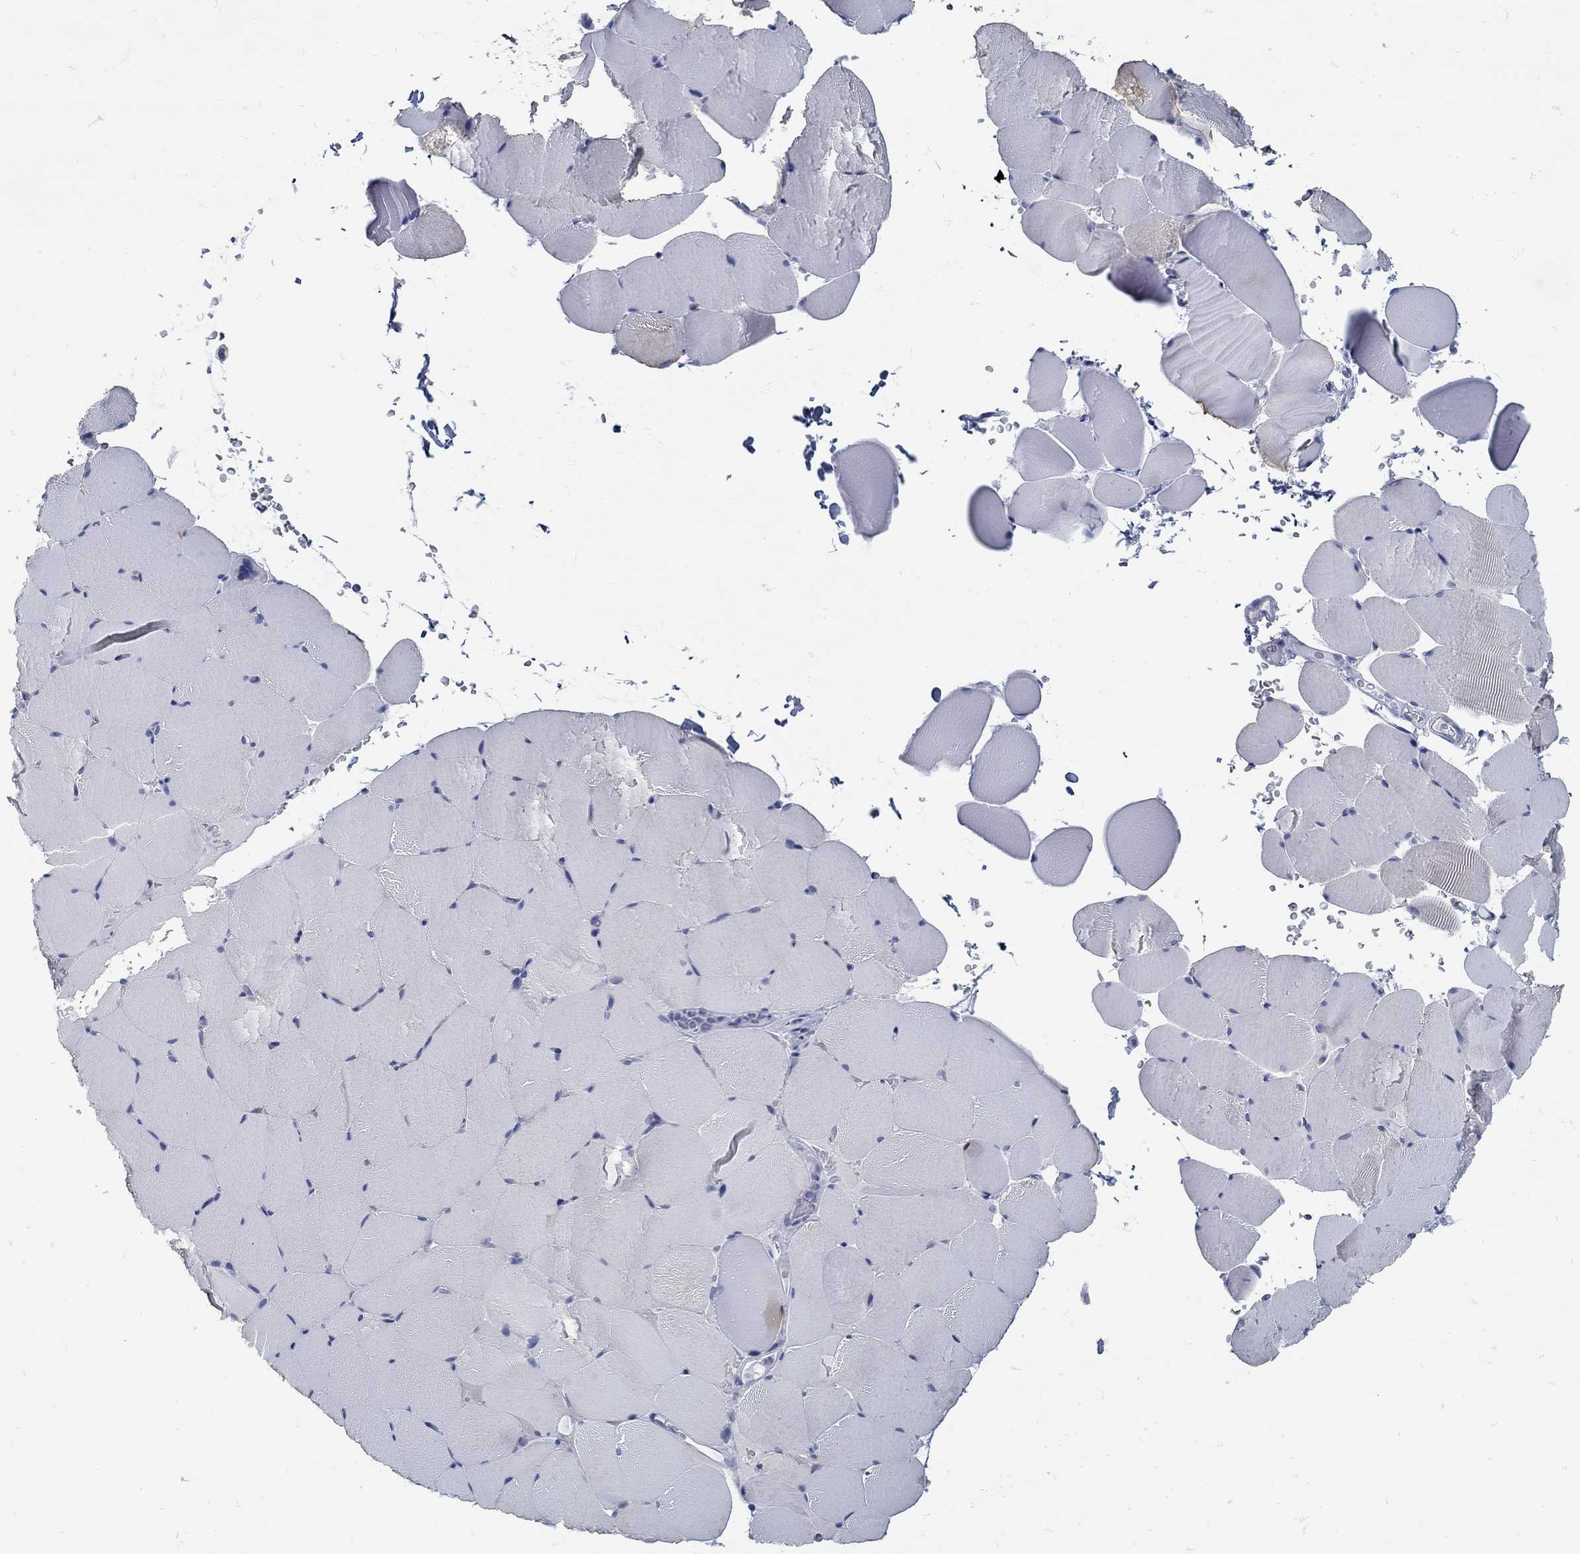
{"staining": {"intensity": "negative", "quantity": "none", "location": "none"}, "tissue": "skeletal muscle", "cell_type": "Myocytes", "image_type": "normal", "snomed": [{"axis": "morphology", "description": "Normal tissue, NOS"}, {"axis": "topography", "description": "Skeletal muscle"}], "caption": "Image shows no significant protein expression in myocytes of normal skeletal muscle. Nuclei are stained in blue.", "gene": "ZFAND4", "patient": {"sex": "female", "age": 37}}